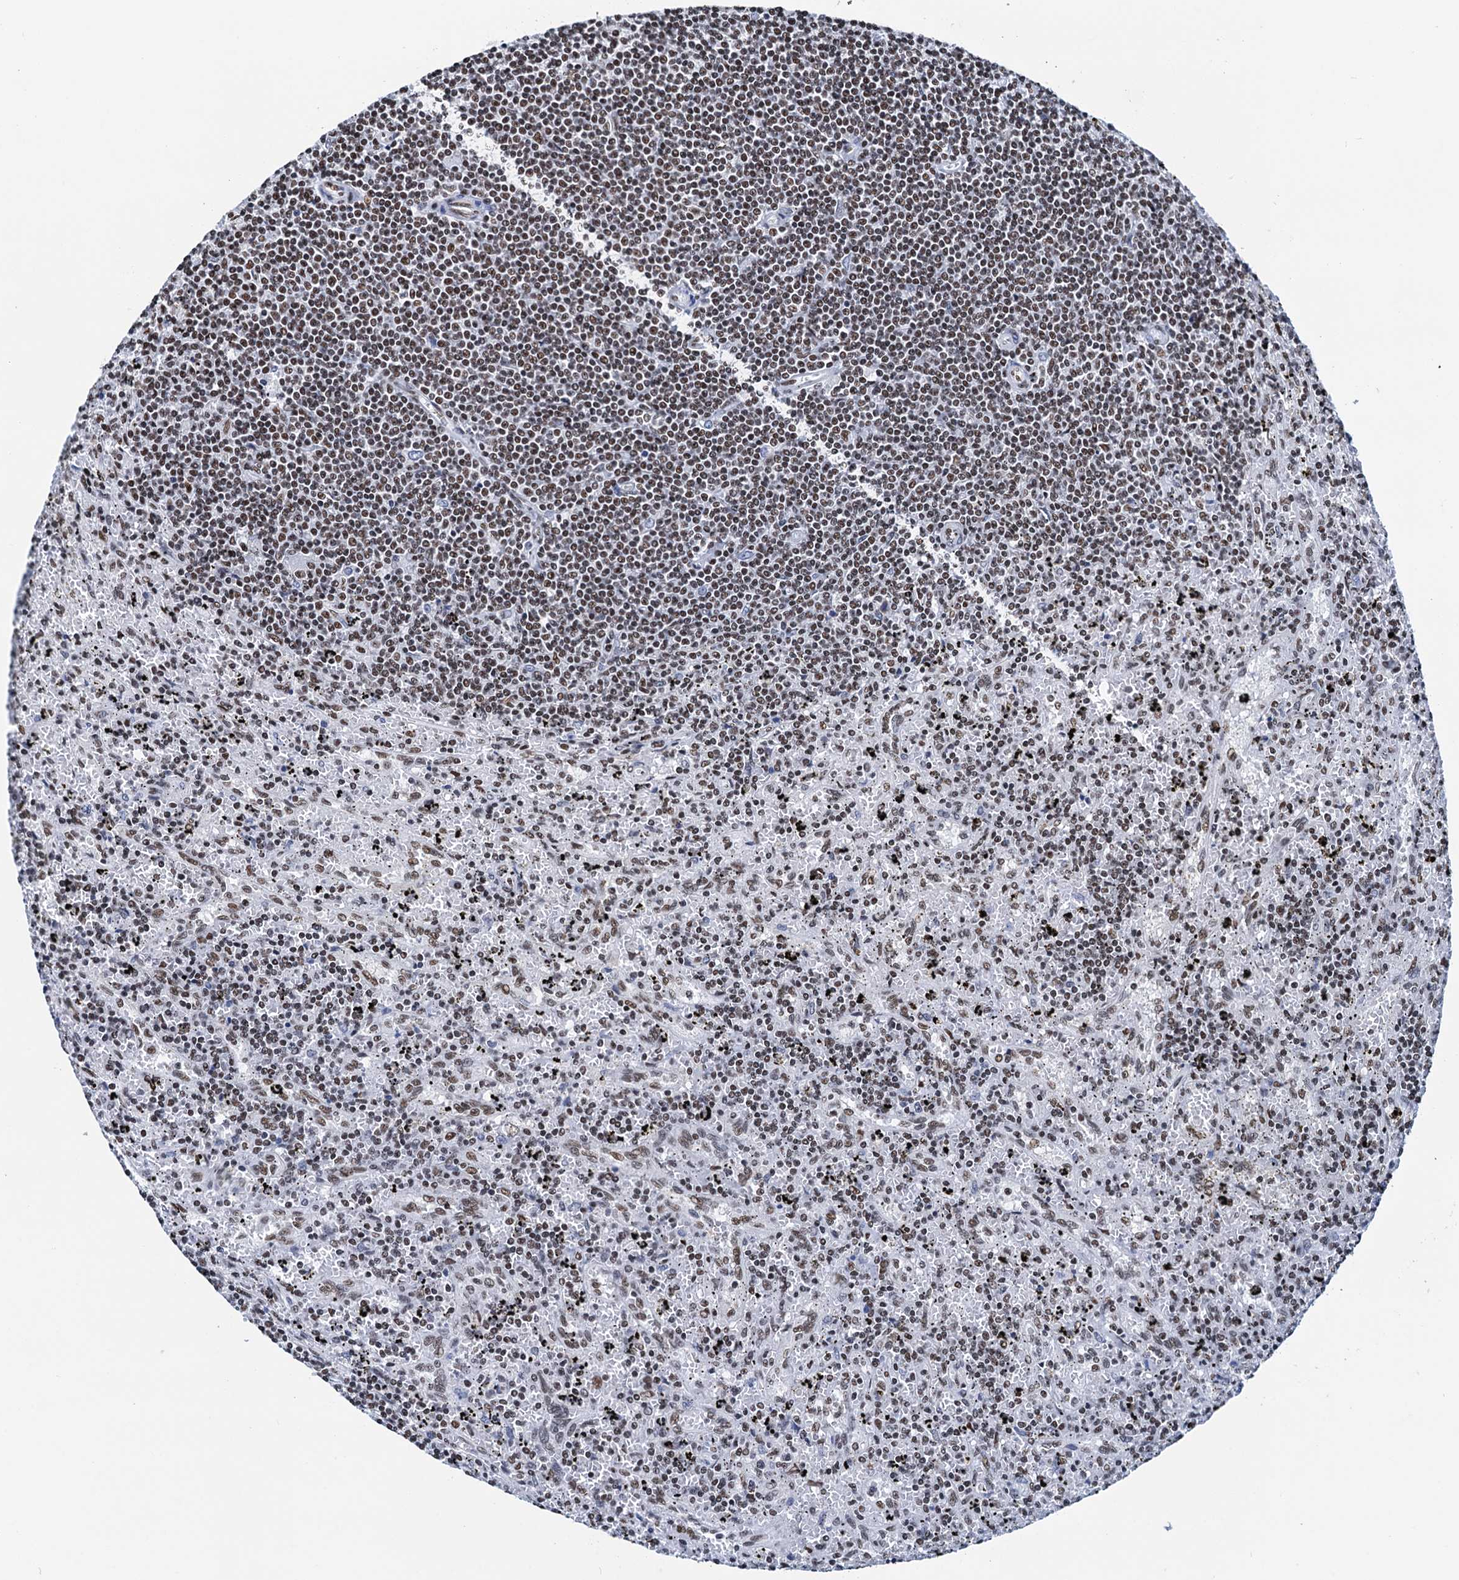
{"staining": {"intensity": "moderate", "quantity": ">75%", "location": "nuclear"}, "tissue": "lymphoma", "cell_type": "Tumor cells", "image_type": "cancer", "snomed": [{"axis": "morphology", "description": "Malignant lymphoma, non-Hodgkin's type, Low grade"}, {"axis": "topography", "description": "Spleen"}], "caption": "A brown stain labels moderate nuclear staining of a protein in human malignant lymphoma, non-Hodgkin's type (low-grade) tumor cells. (Brightfield microscopy of DAB IHC at high magnification).", "gene": "SLTM", "patient": {"sex": "male", "age": 76}}